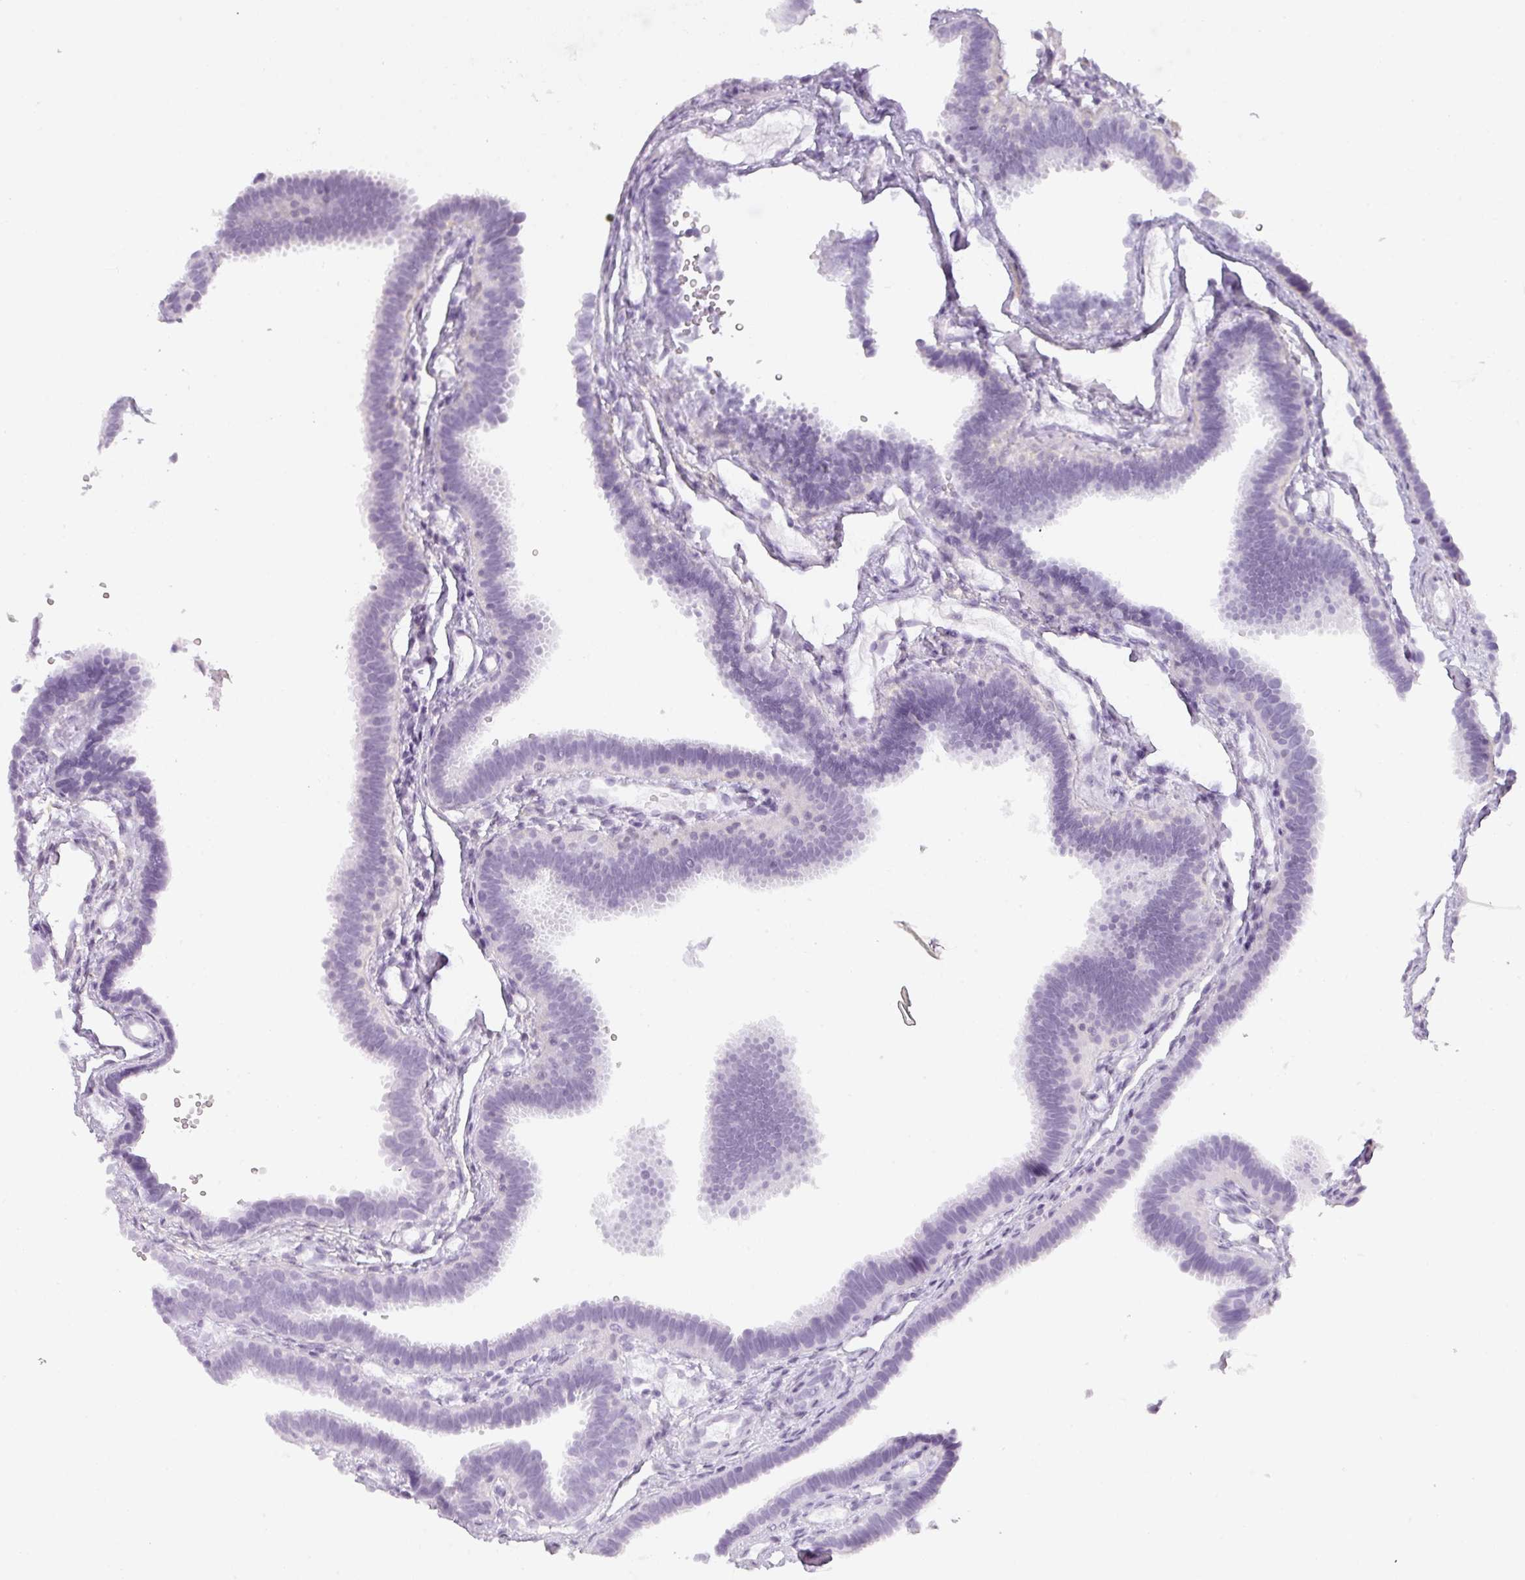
{"staining": {"intensity": "negative", "quantity": "none", "location": "none"}, "tissue": "fallopian tube", "cell_type": "Glandular cells", "image_type": "normal", "snomed": [{"axis": "morphology", "description": "Normal tissue, NOS"}, {"axis": "topography", "description": "Fallopian tube"}], "caption": "Fallopian tube was stained to show a protein in brown. There is no significant expression in glandular cells. (DAB (3,3'-diaminobenzidine) IHC visualized using brightfield microscopy, high magnification).", "gene": "TMEM42", "patient": {"sex": "female", "age": 37}}